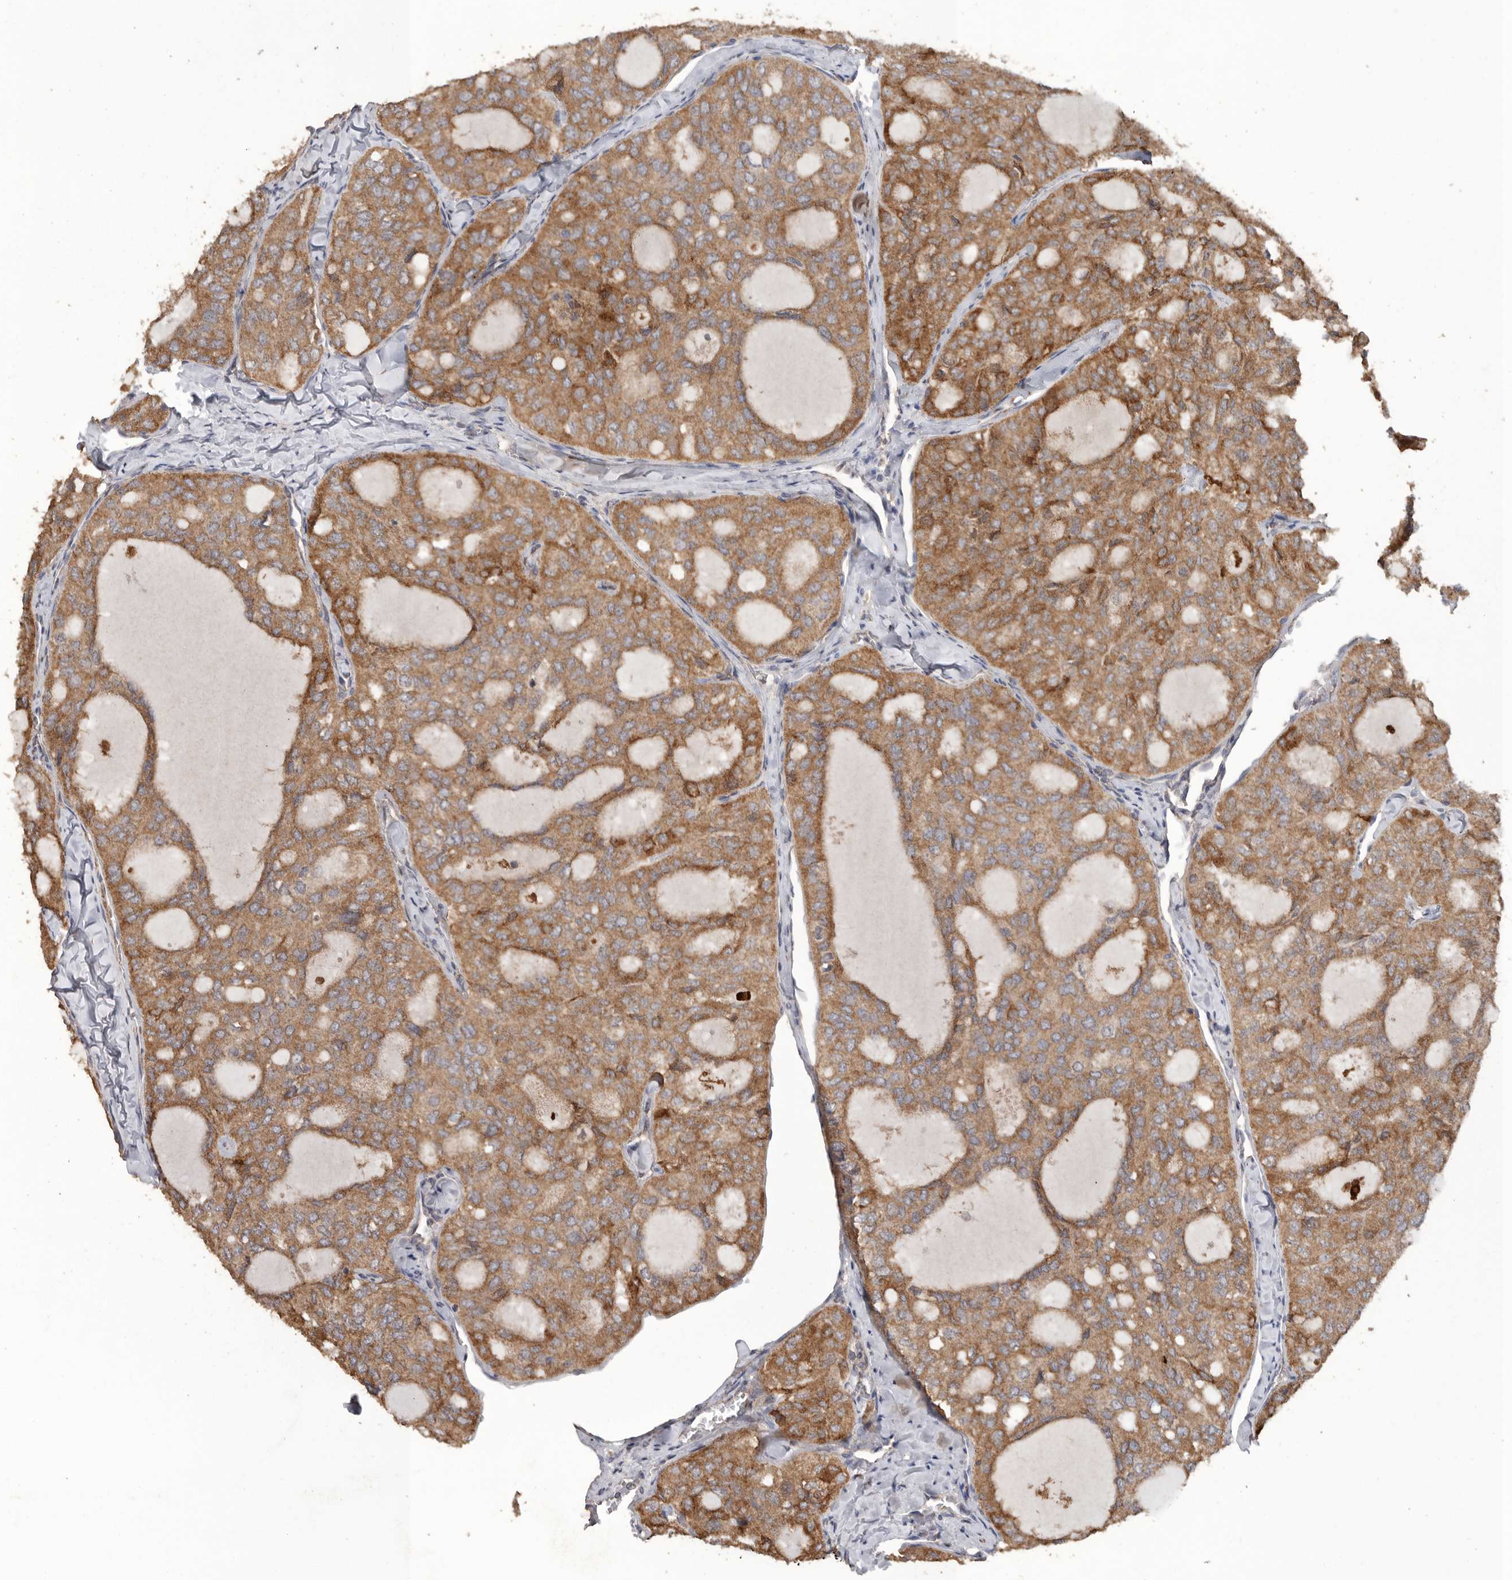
{"staining": {"intensity": "moderate", "quantity": ">75%", "location": "cytoplasmic/membranous"}, "tissue": "thyroid cancer", "cell_type": "Tumor cells", "image_type": "cancer", "snomed": [{"axis": "morphology", "description": "Follicular adenoma carcinoma, NOS"}, {"axis": "topography", "description": "Thyroid gland"}], "caption": "Immunohistochemistry micrograph of neoplastic tissue: human thyroid cancer stained using immunohistochemistry (IHC) shows medium levels of moderate protein expression localized specifically in the cytoplasmic/membranous of tumor cells, appearing as a cytoplasmic/membranous brown color.", "gene": "PODXL2", "patient": {"sex": "male", "age": 75}}